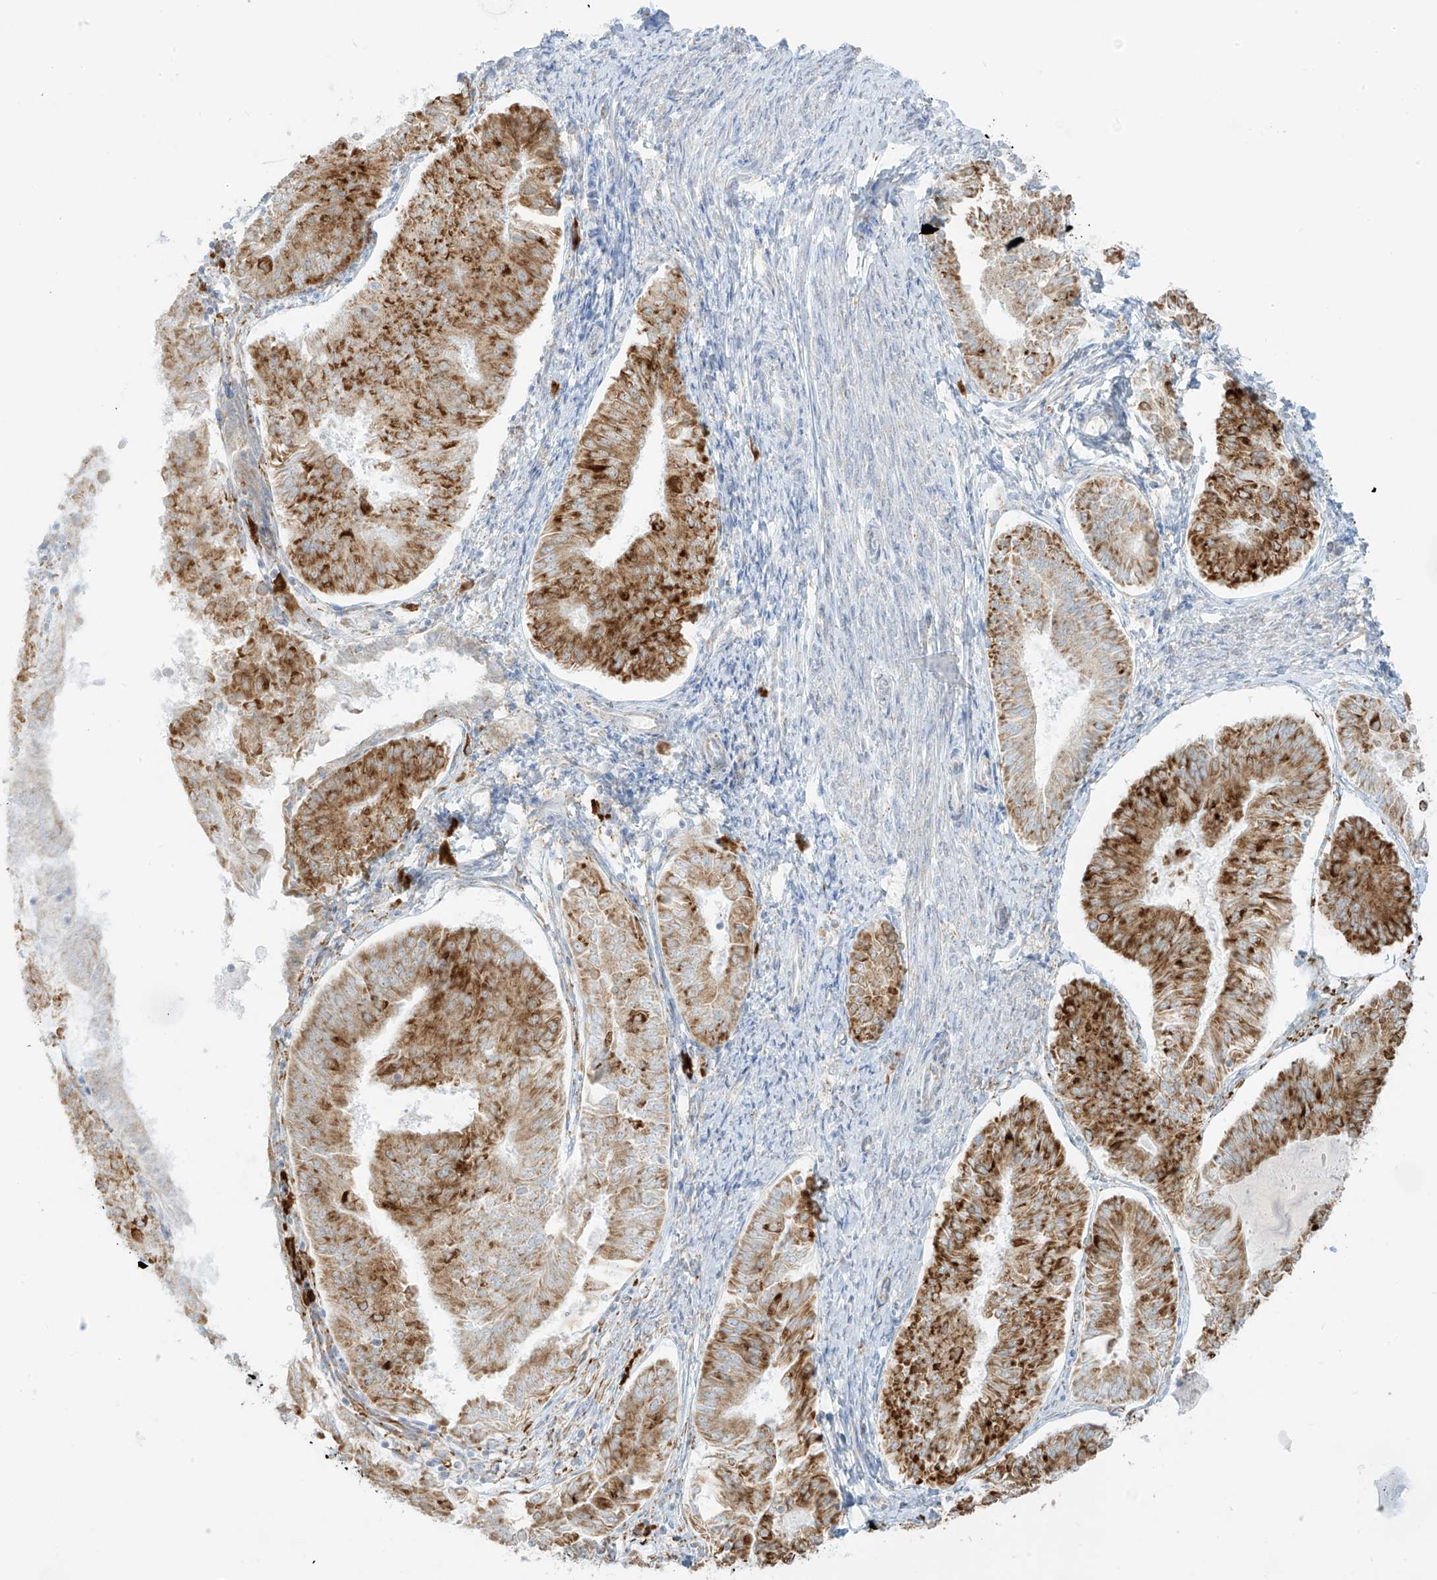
{"staining": {"intensity": "strong", "quantity": ">75%", "location": "cytoplasmic/membranous"}, "tissue": "endometrial cancer", "cell_type": "Tumor cells", "image_type": "cancer", "snomed": [{"axis": "morphology", "description": "Adenocarcinoma, NOS"}, {"axis": "topography", "description": "Endometrium"}], "caption": "This micrograph demonstrates endometrial cancer stained with immunohistochemistry to label a protein in brown. The cytoplasmic/membranous of tumor cells show strong positivity for the protein. Nuclei are counter-stained blue.", "gene": "LRRC59", "patient": {"sex": "female", "age": 58}}